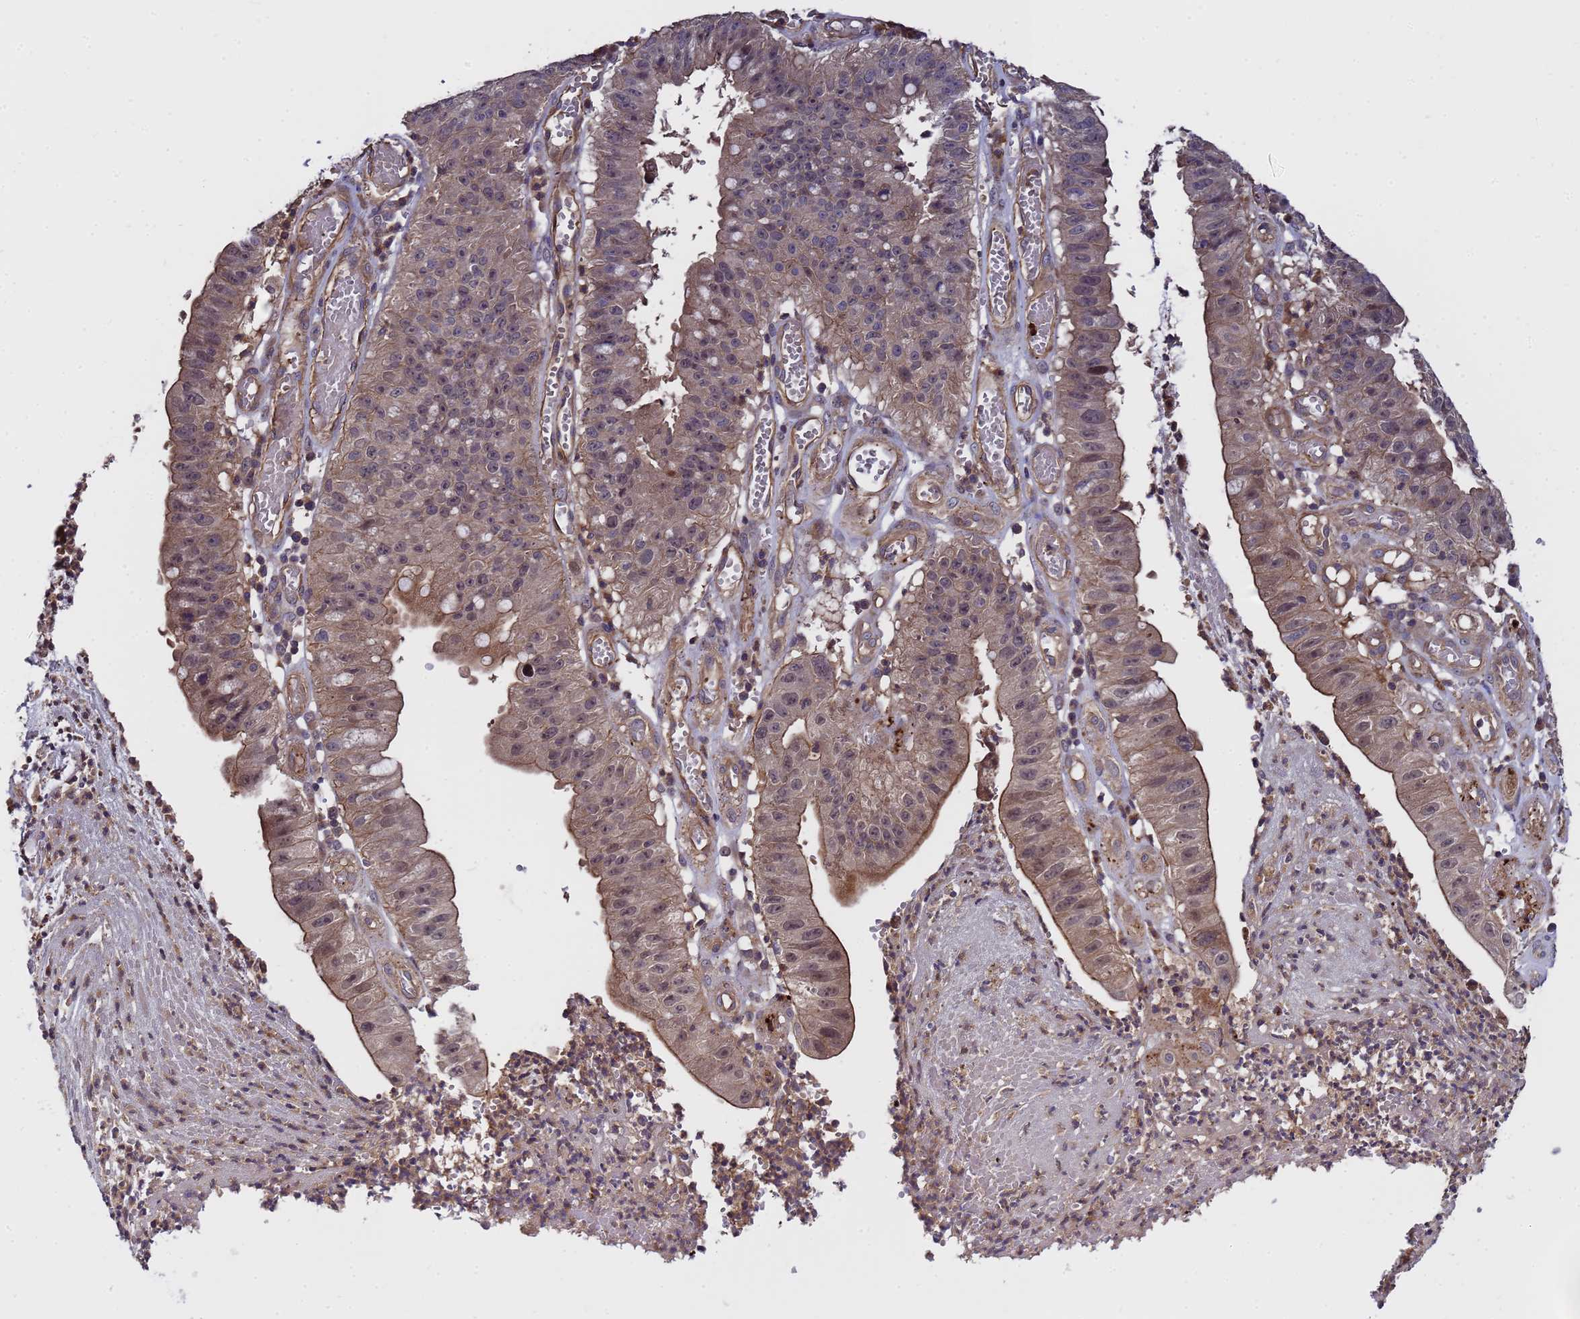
{"staining": {"intensity": "moderate", "quantity": ">75%", "location": "cytoplasmic/membranous,nuclear"}, "tissue": "stomach cancer", "cell_type": "Tumor cells", "image_type": "cancer", "snomed": [{"axis": "morphology", "description": "Adenocarcinoma, NOS"}, {"axis": "topography", "description": "Stomach"}], "caption": "Stomach cancer stained with a brown dye demonstrates moderate cytoplasmic/membranous and nuclear positive expression in about >75% of tumor cells.", "gene": "GSTCD", "patient": {"sex": "male", "age": 59}}